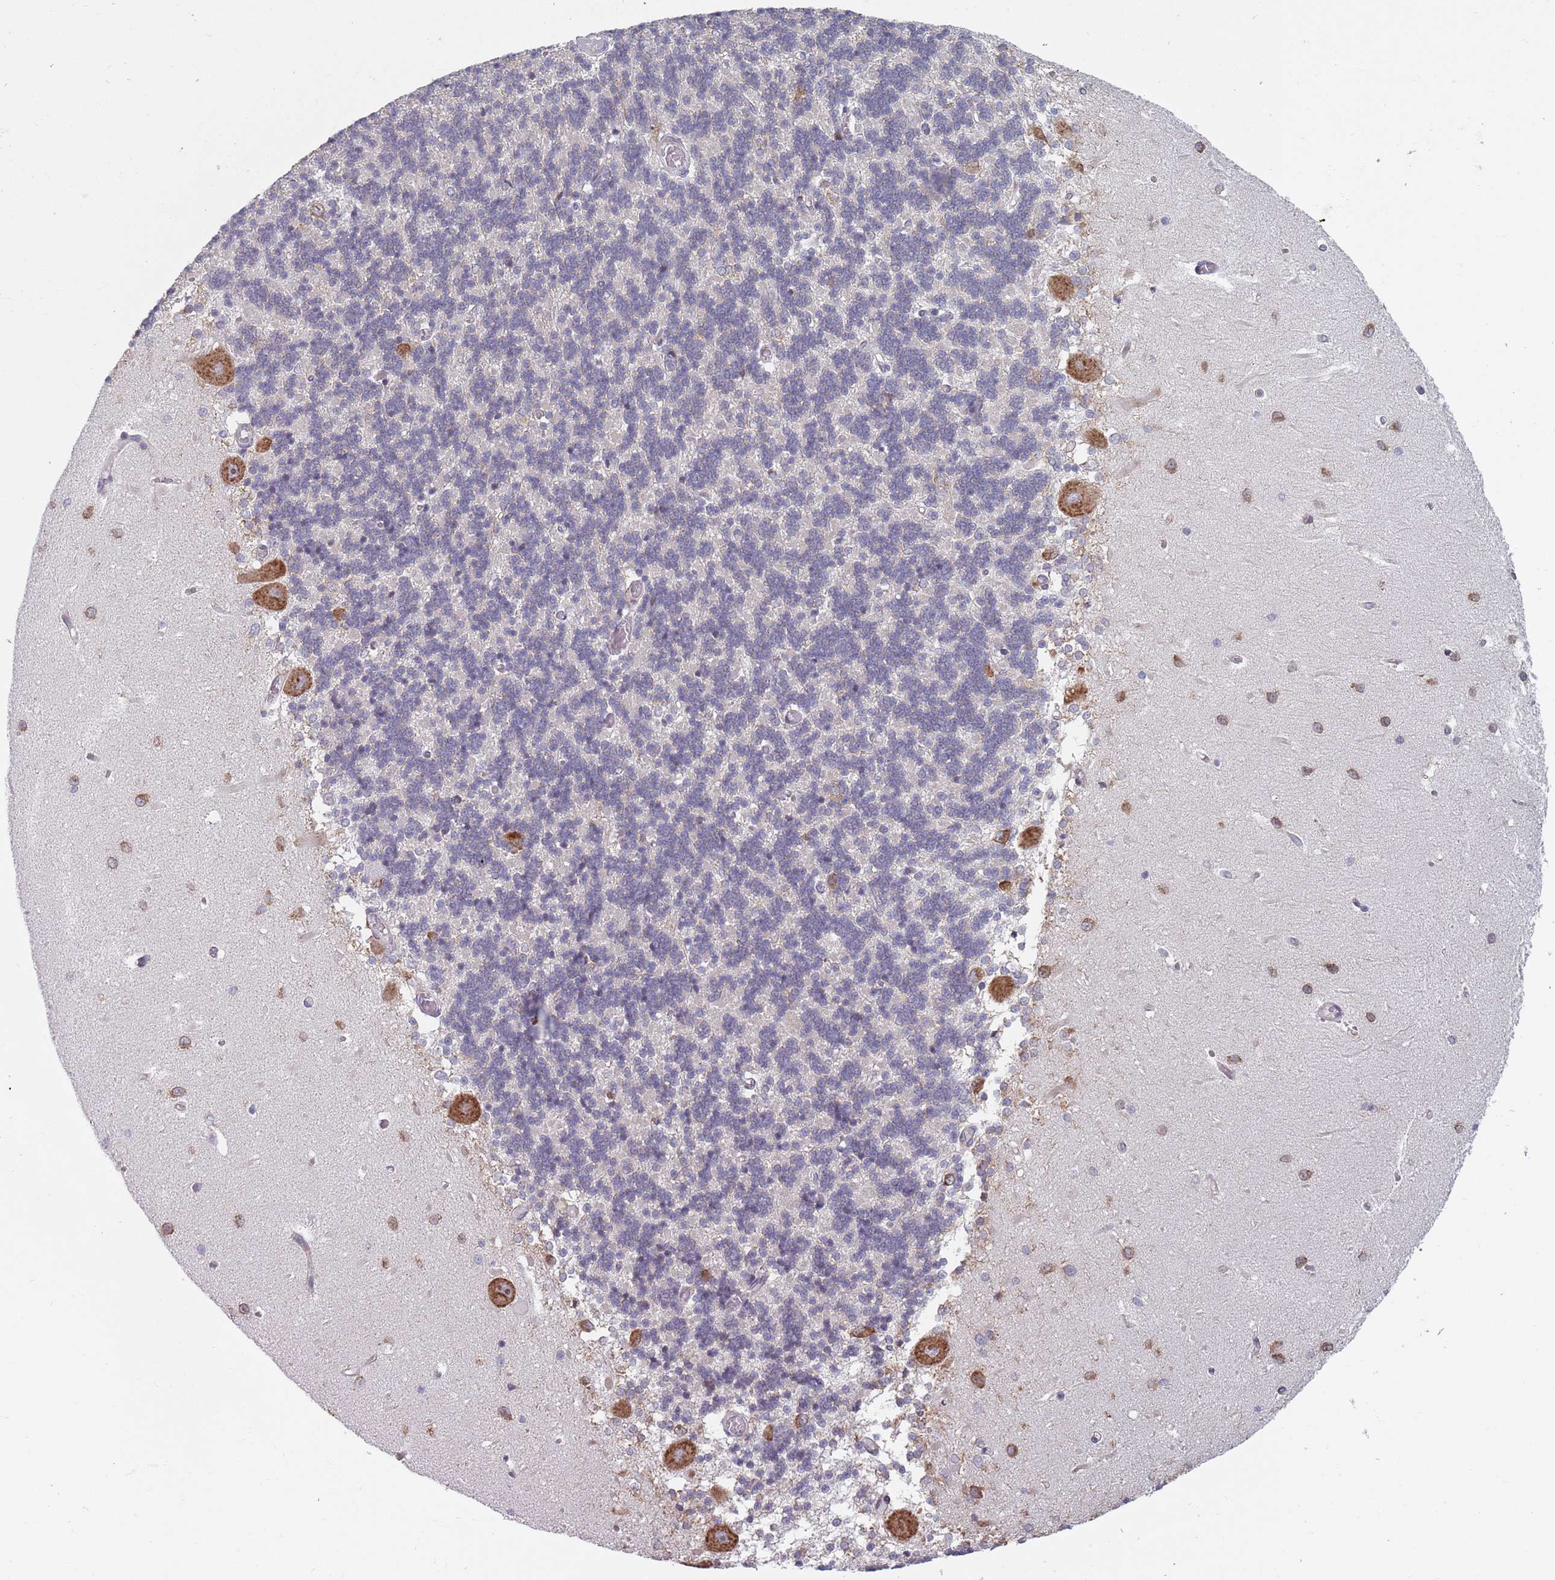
{"staining": {"intensity": "negative", "quantity": "none", "location": "none"}, "tissue": "cerebellum", "cell_type": "Cells in granular layer", "image_type": "normal", "snomed": [{"axis": "morphology", "description": "Normal tissue, NOS"}, {"axis": "topography", "description": "Cerebellum"}], "caption": "Immunohistochemistry of benign cerebellum reveals no staining in cells in granular layer. (DAB immunohistochemistry (IHC) visualized using brightfield microscopy, high magnification).", "gene": "RPL17", "patient": {"sex": "male", "age": 37}}